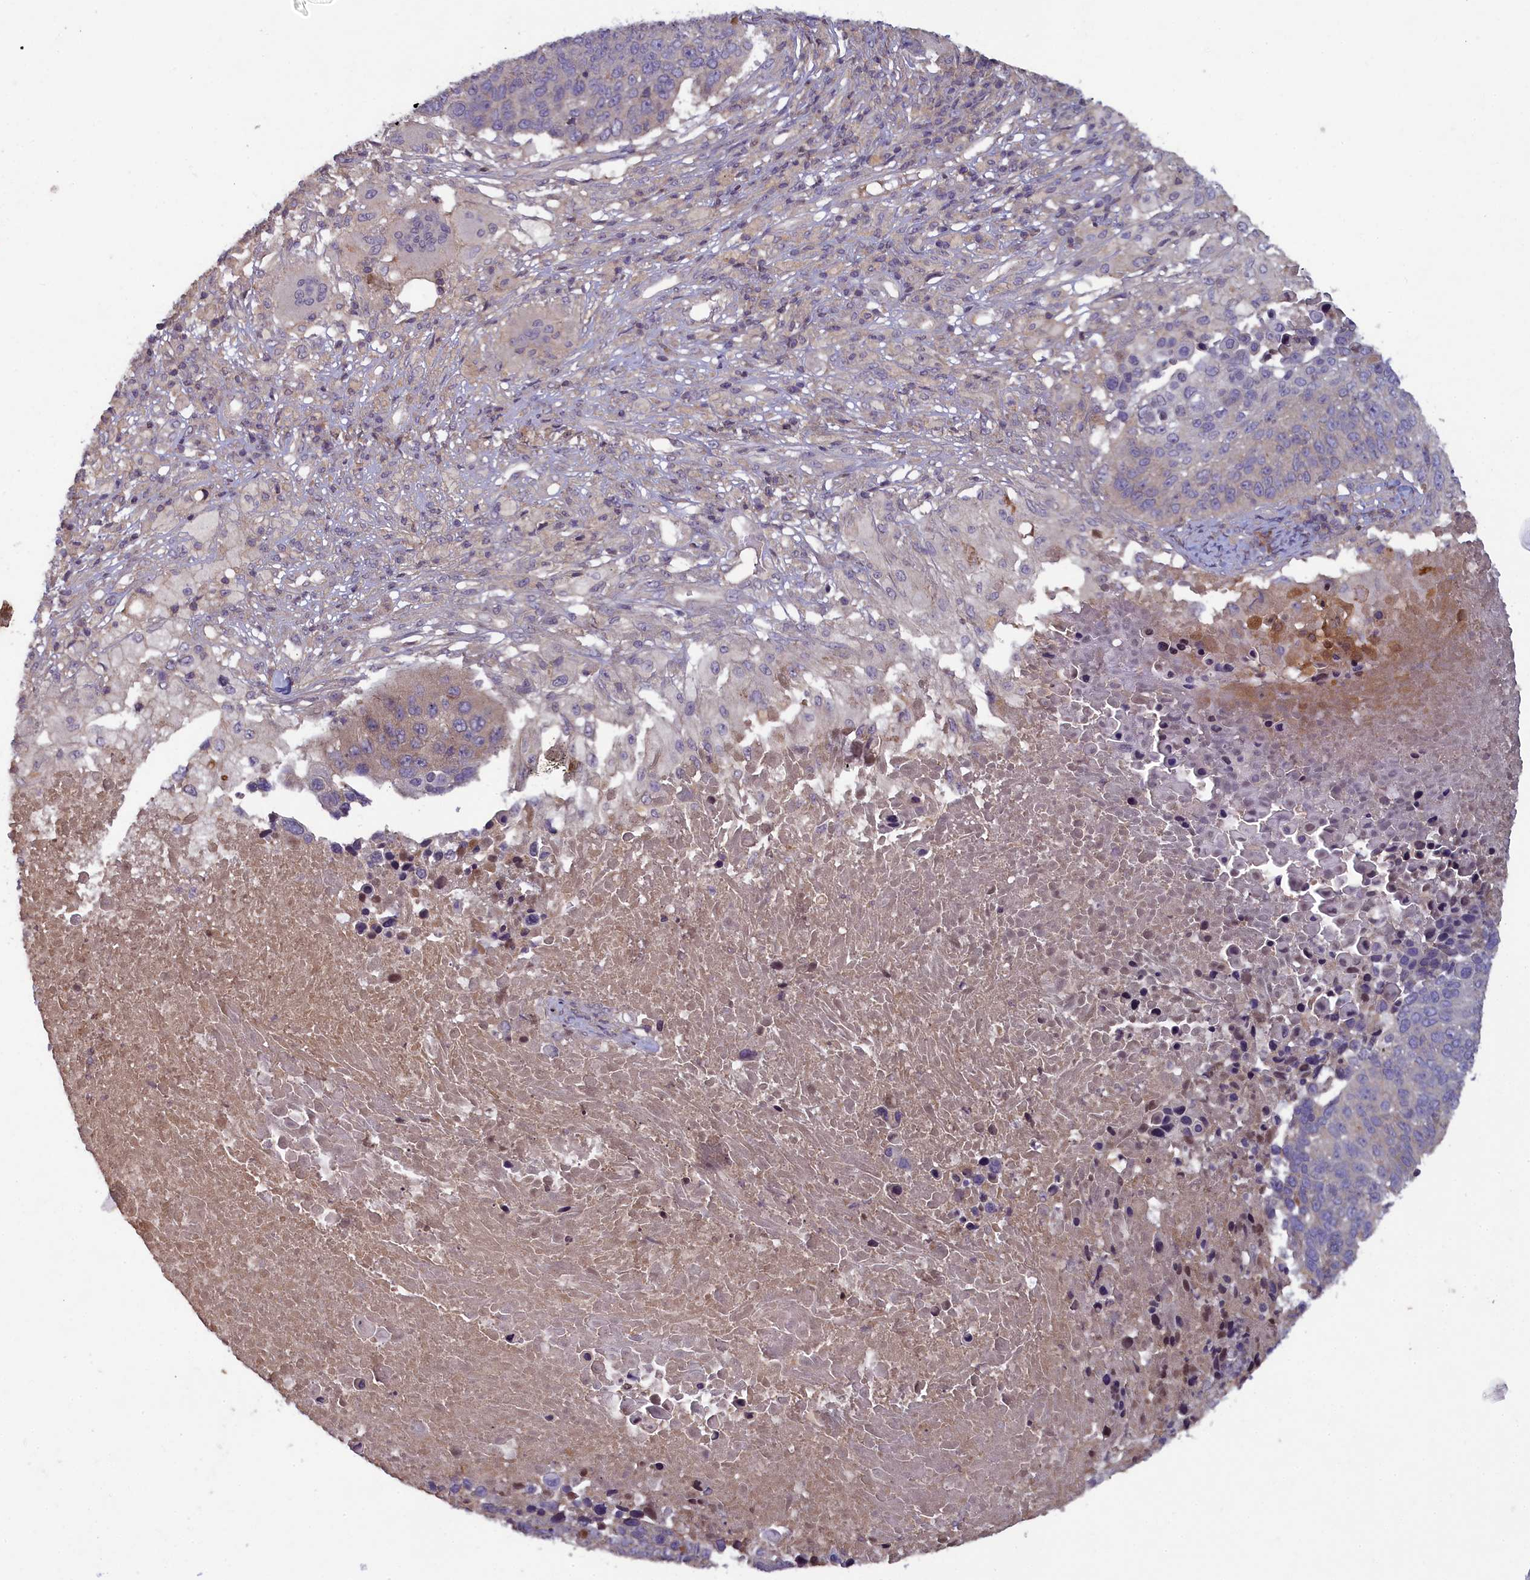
{"staining": {"intensity": "weak", "quantity": "<25%", "location": "cytoplasmic/membranous"}, "tissue": "lung cancer", "cell_type": "Tumor cells", "image_type": "cancer", "snomed": [{"axis": "morphology", "description": "Normal tissue, NOS"}, {"axis": "morphology", "description": "Squamous cell carcinoma, NOS"}, {"axis": "topography", "description": "Lymph node"}, {"axis": "topography", "description": "Lung"}], "caption": "IHC of lung cancer demonstrates no expression in tumor cells.", "gene": "NUDT6", "patient": {"sex": "male", "age": 66}}